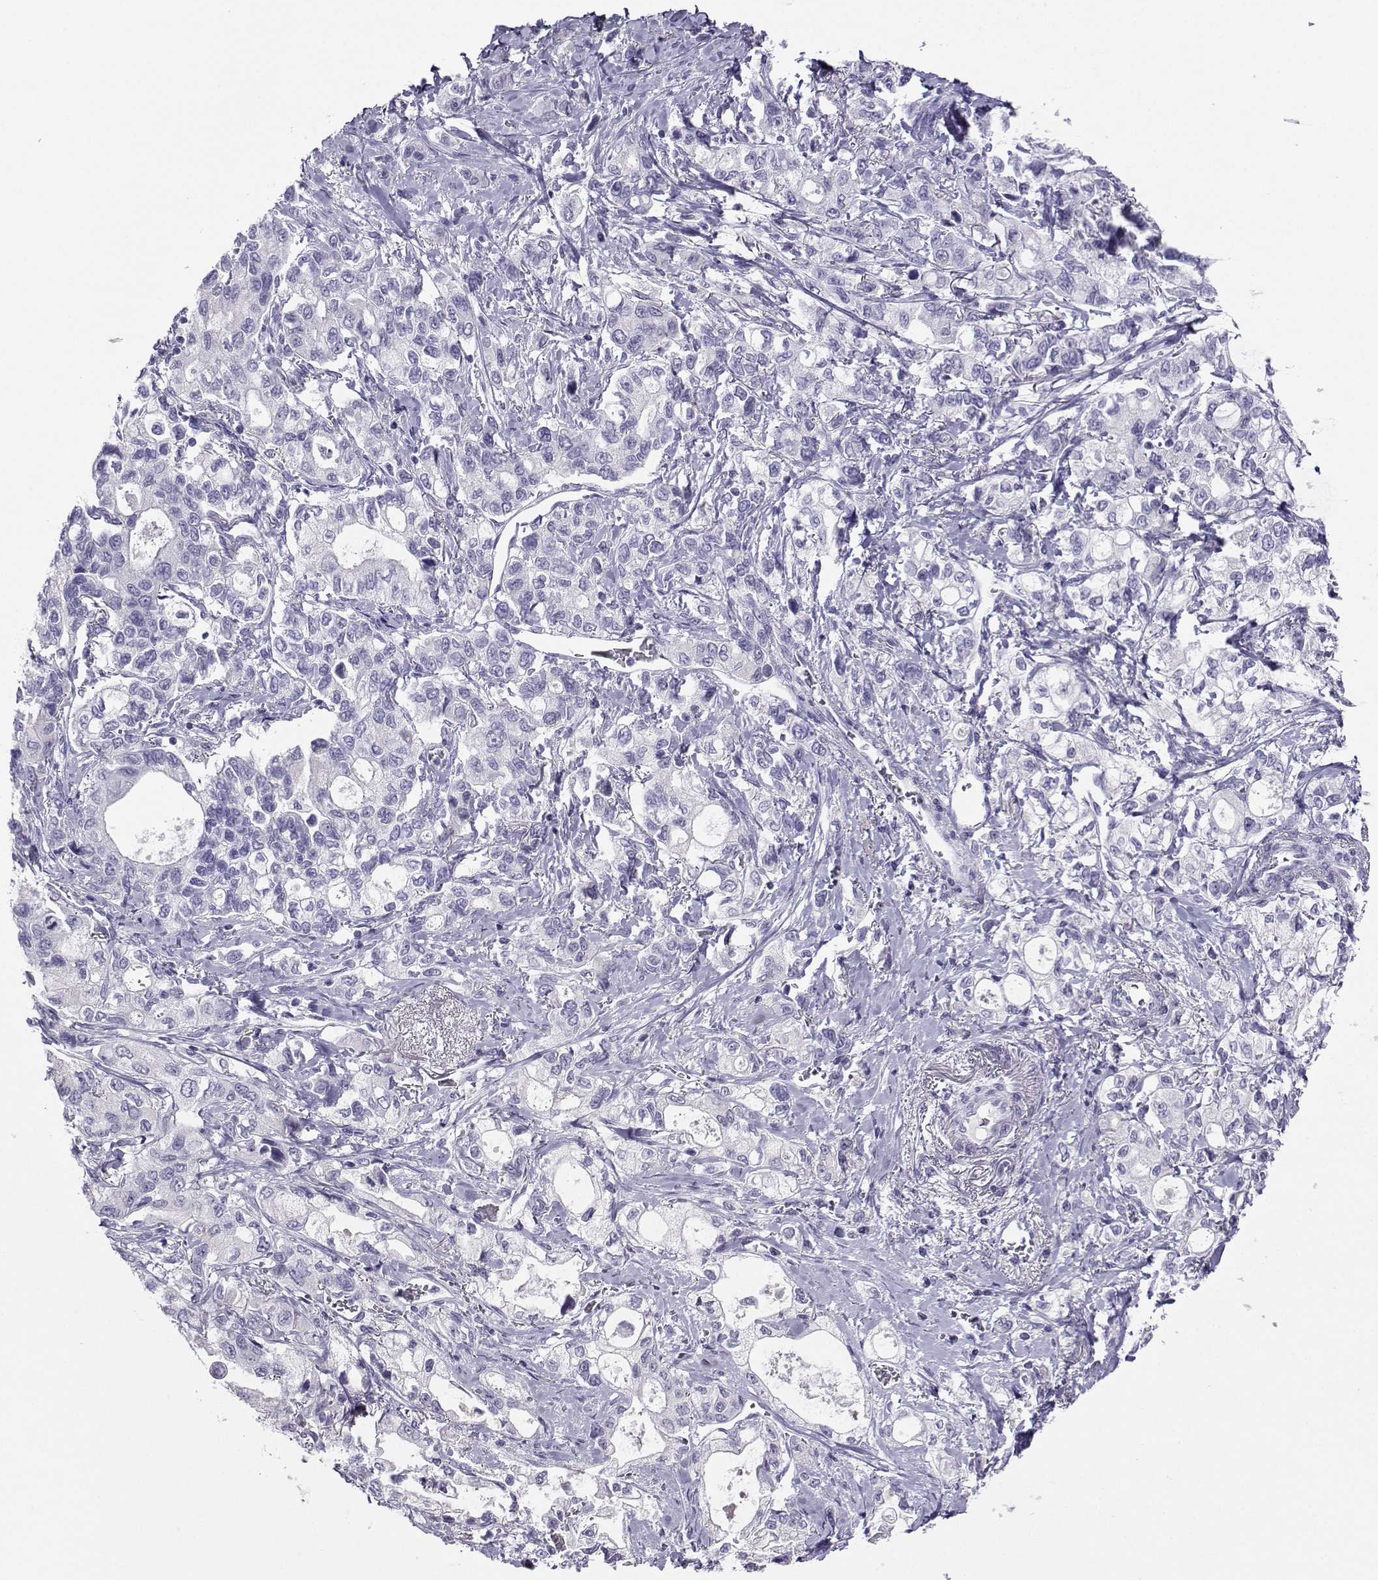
{"staining": {"intensity": "negative", "quantity": "none", "location": "none"}, "tissue": "stomach cancer", "cell_type": "Tumor cells", "image_type": "cancer", "snomed": [{"axis": "morphology", "description": "Adenocarcinoma, NOS"}, {"axis": "topography", "description": "Stomach"}], "caption": "IHC micrograph of stomach cancer stained for a protein (brown), which displays no staining in tumor cells.", "gene": "FBXO24", "patient": {"sex": "male", "age": 63}}